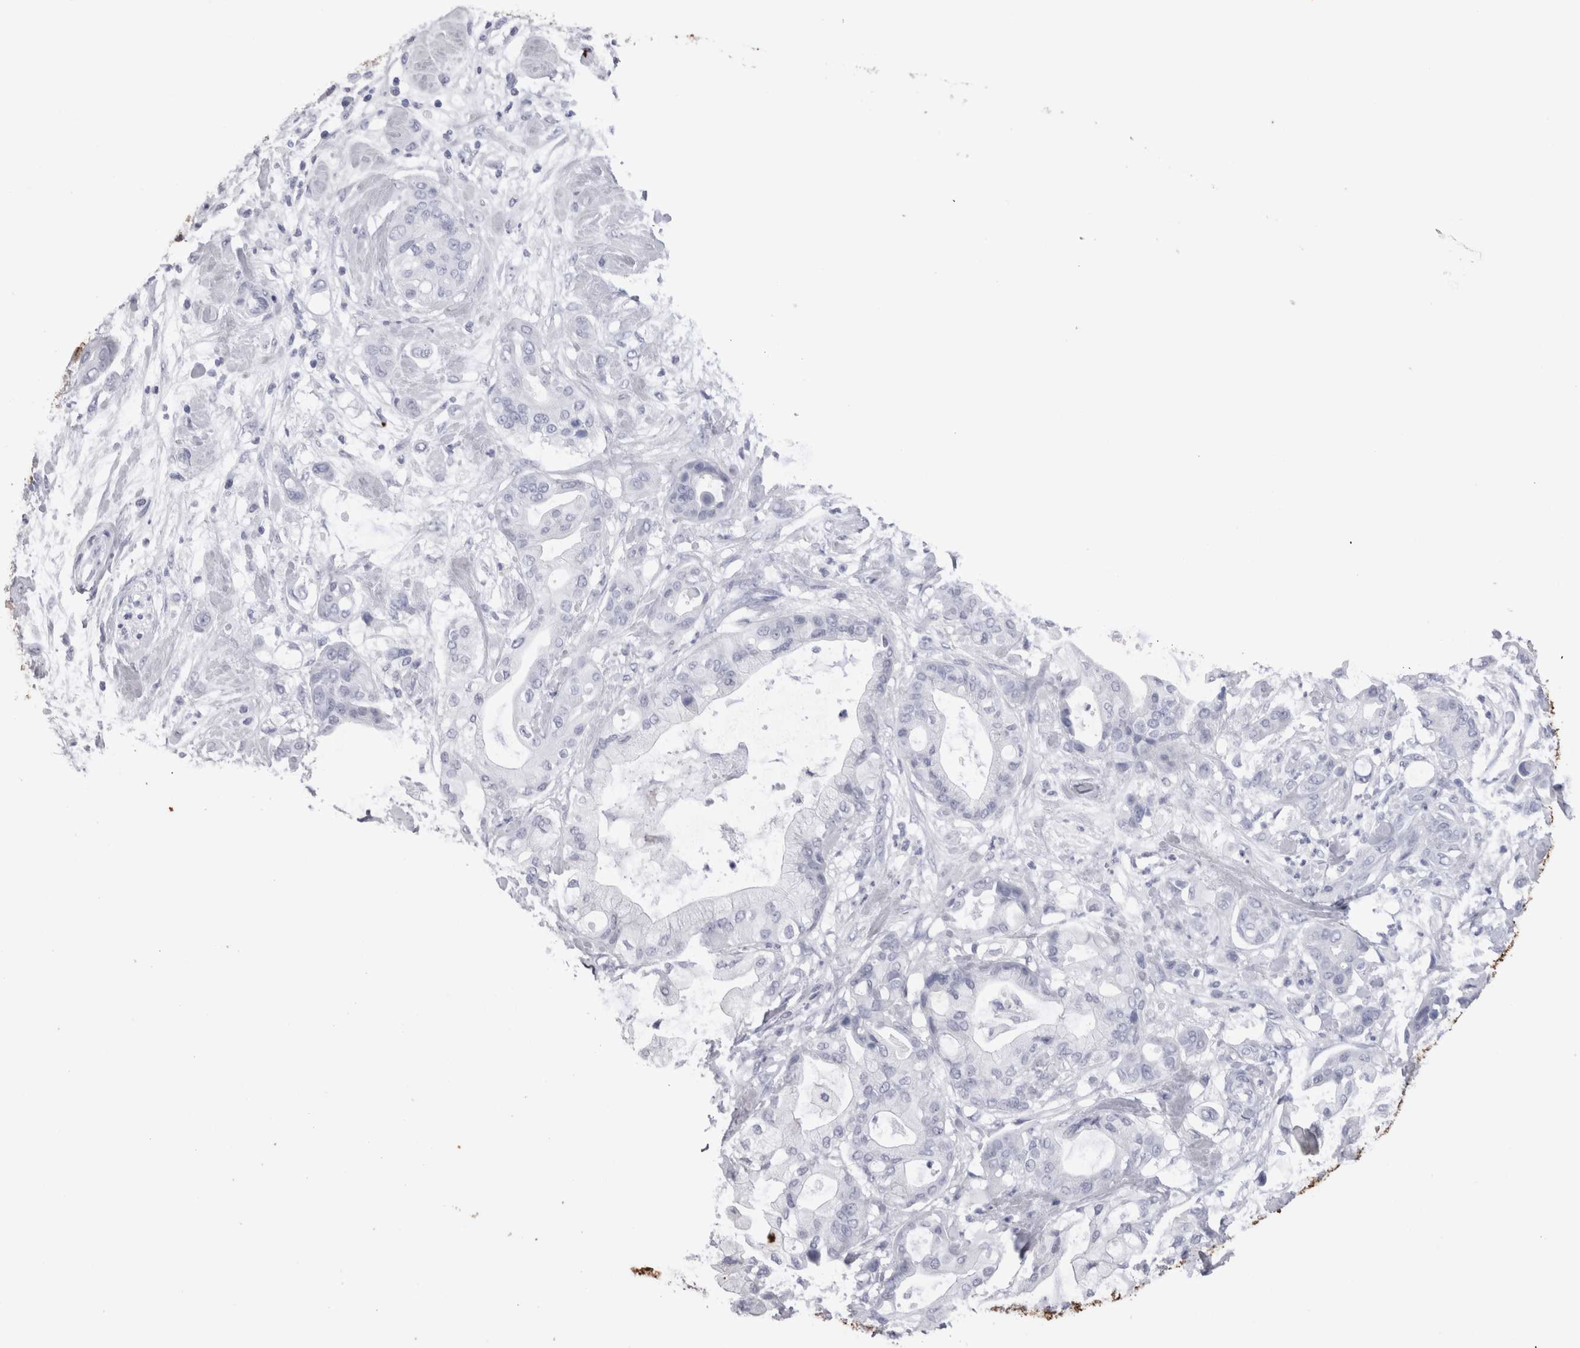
{"staining": {"intensity": "negative", "quantity": "none", "location": "none"}, "tissue": "pancreatic cancer", "cell_type": "Tumor cells", "image_type": "cancer", "snomed": [{"axis": "morphology", "description": "Adenocarcinoma, NOS"}, {"axis": "morphology", "description": "Adenocarcinoma, metastatic, NOS"}, {"axis": "topography", "description": "Lymph node"}, {"axis": "topography", "description": "Pancreas"}, {"axis": "topography", "description": "Duodenum"}], "caption": "Protein analysis of pancreatic cancer (adenocarcinoma) reveals no significant expression in tumor cells. Nuclei are stained in blue.", "gene": "SUCNR1", "patient": {"sex": "female", "age": 64}}